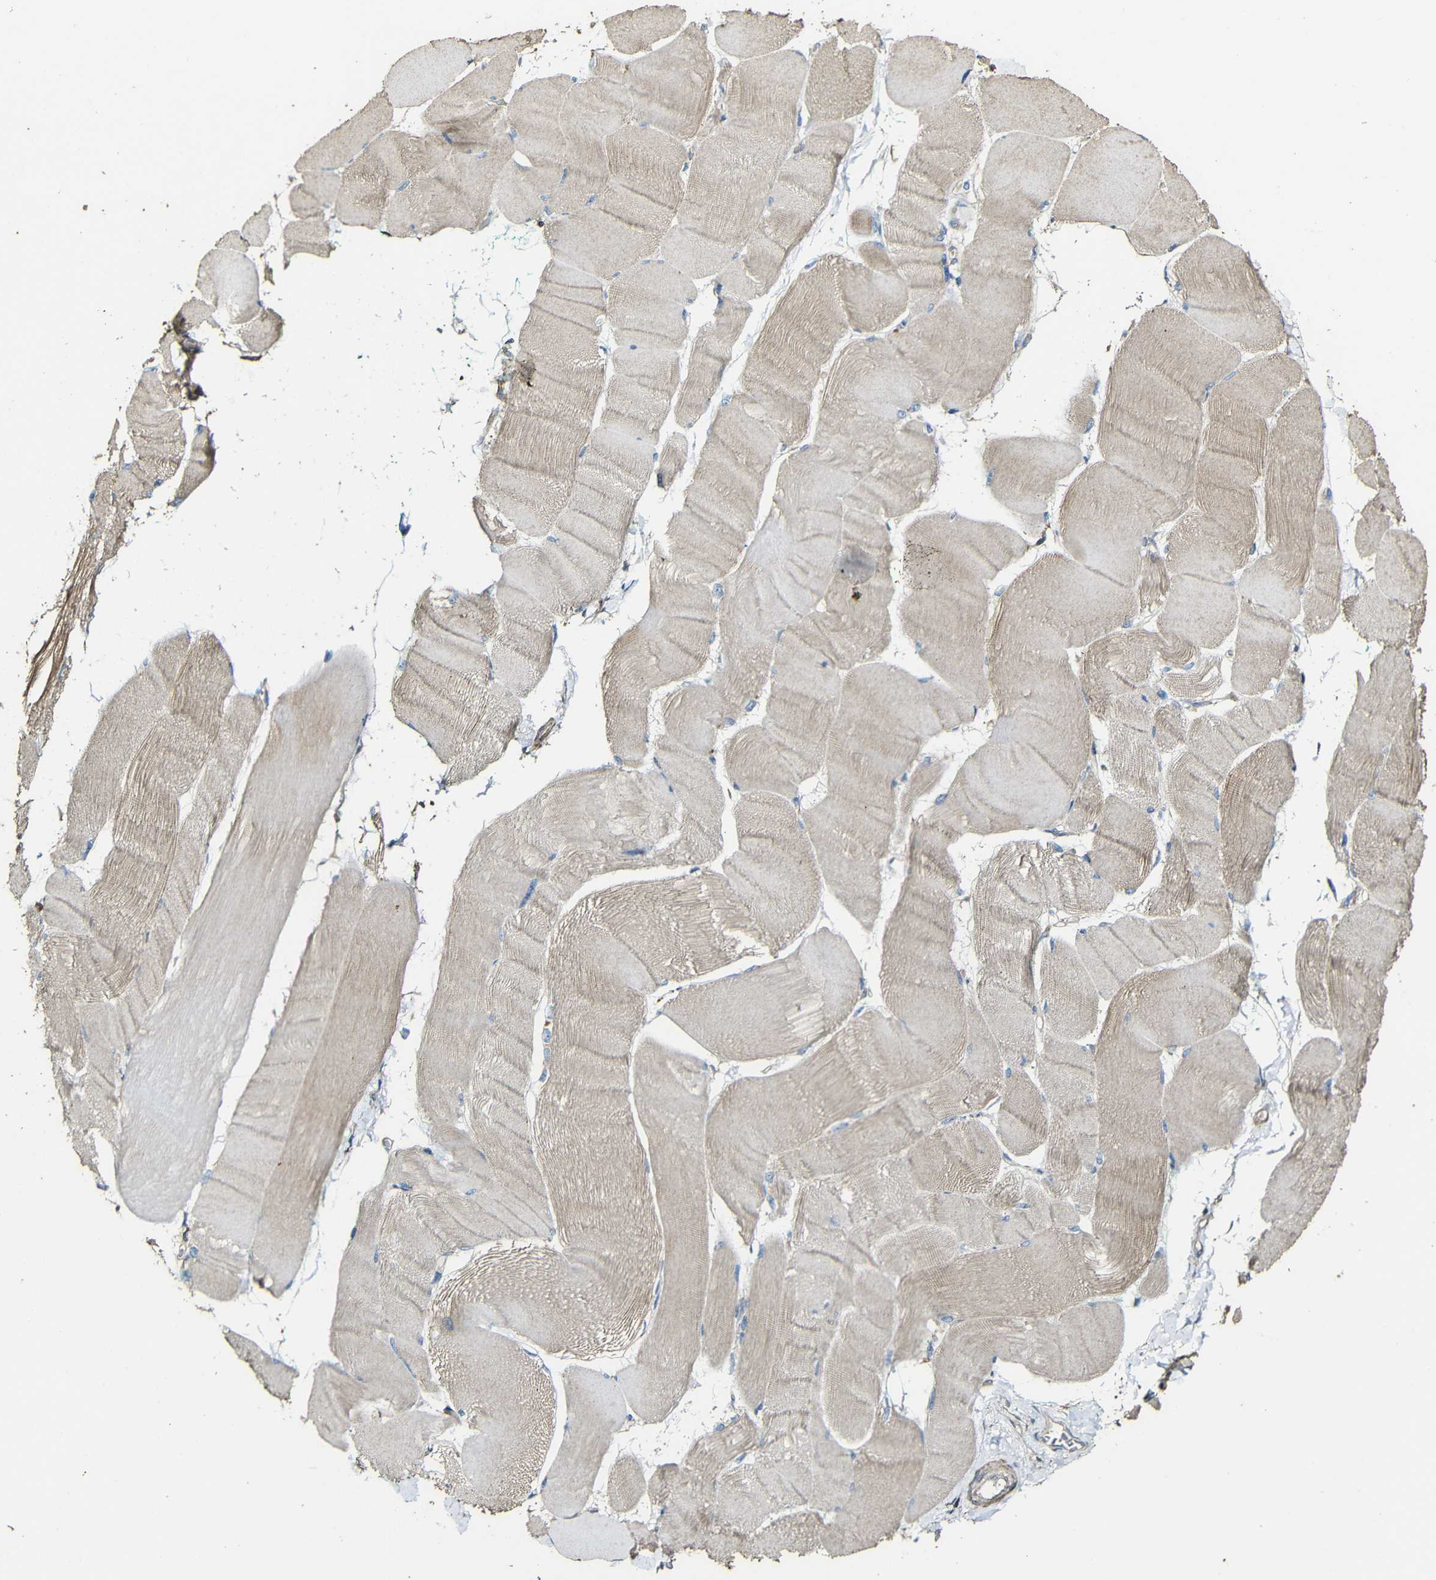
{"staining": {"intensity": "weak", "quantity": ">75%", "location": "cytoplasmic/membranous"}, "tissue": "skeletal muscle", "cell_type": "Myocytes", "image_type": "normal", "snomed": [{"axis": "morphology", "description": "Normal tissue, NOS"}, {"axis": "morphology", "description": "Squamous cell carcinoma, NOS"}, {"axis": "topography", "description": "Skeletal muscle"}], "caption": "Weak cytoplasmic/membranous staining for a protein is appreciated in approximately >75% of myocytes of unremarkable skeletal muscle using immunohistochemistry (IHC).", "gene": "CASP8", "patient": {"sex": "male", "age": 51}}